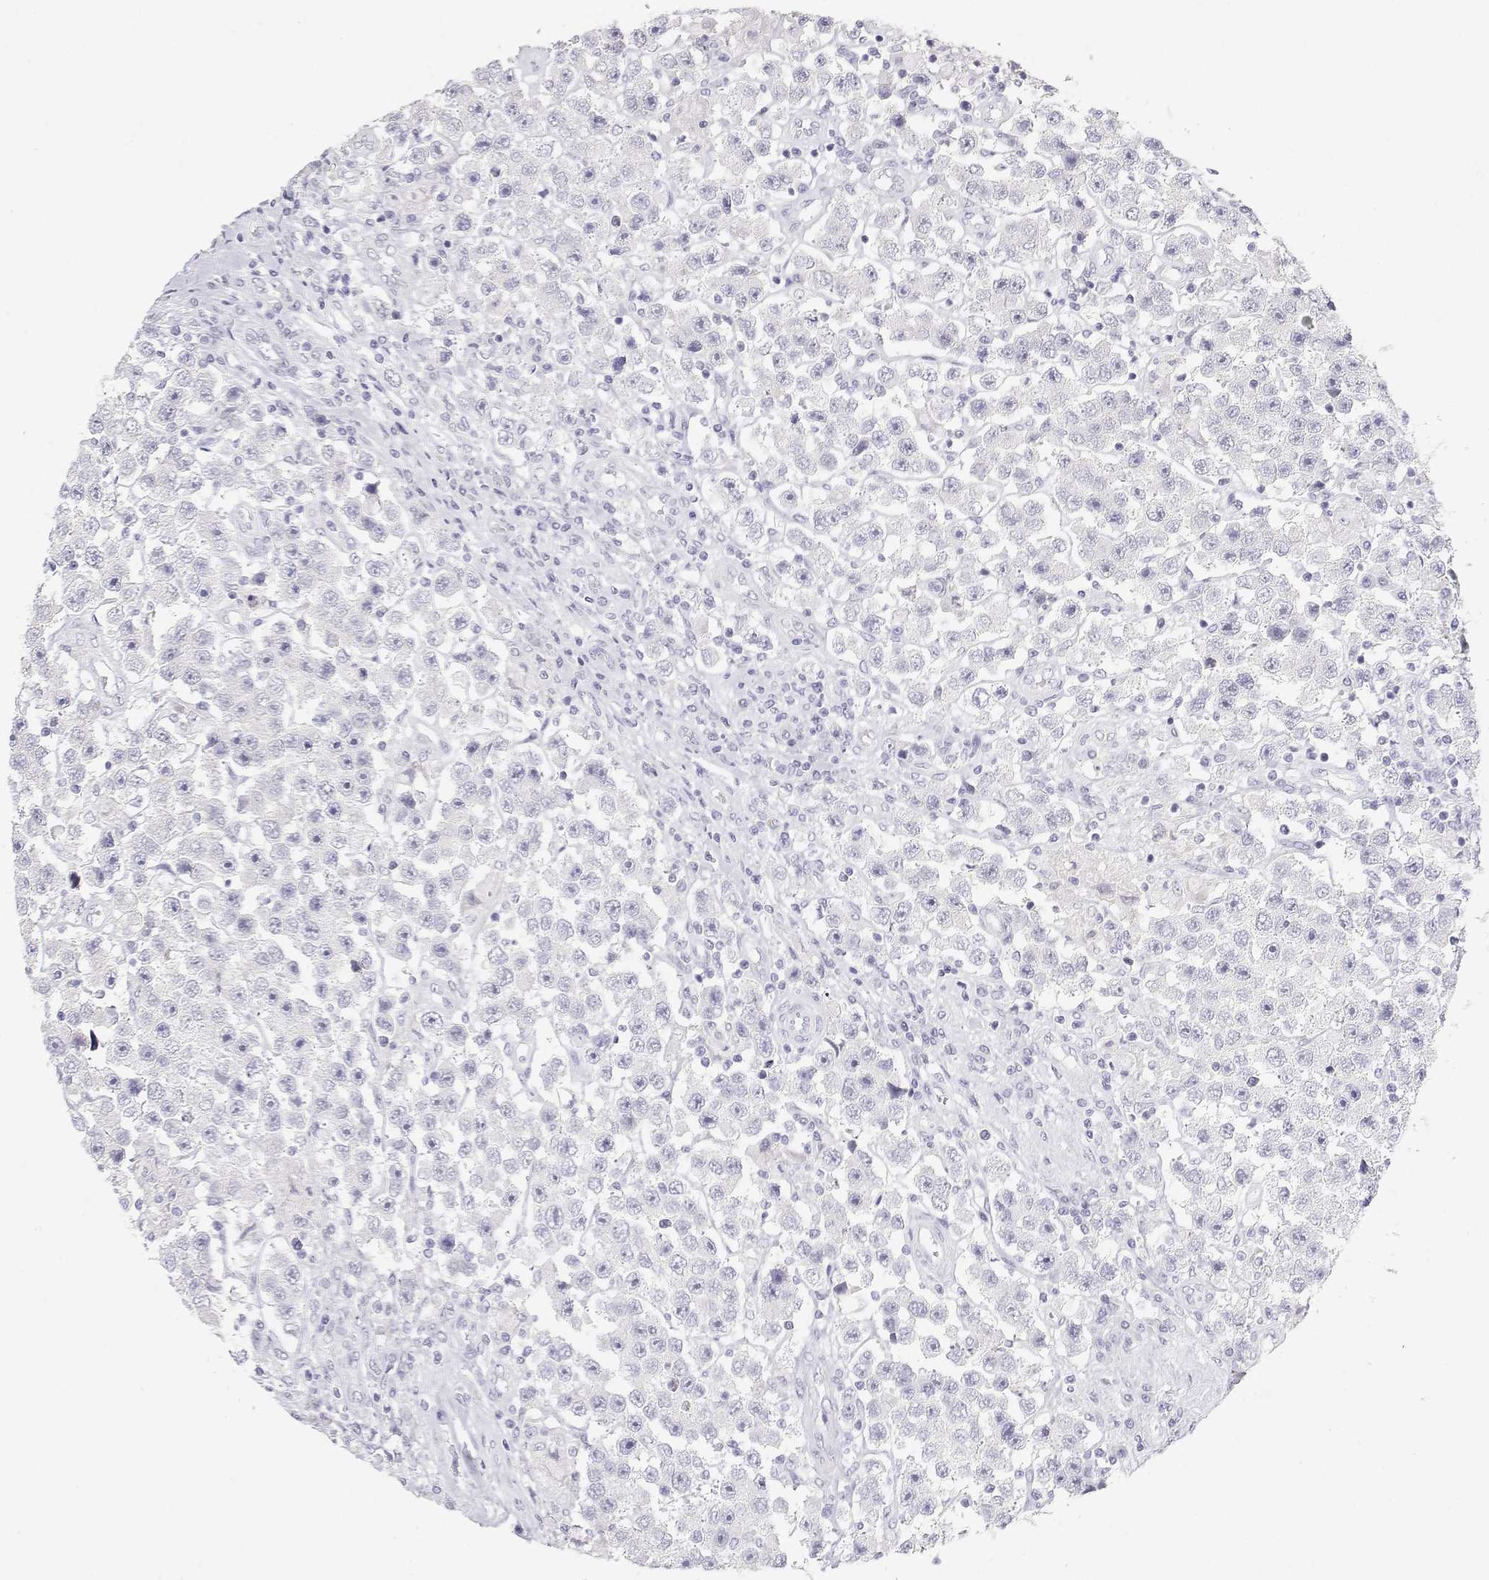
{"staining": {"intensity": "negative", "quantity": "none", "location": "none"}, "tissue": "testis cancer", "cell_type": "Tumor cells", "image_type": "cancer", "snomed": [{"axis": "morphology", "description": "Seminoma, NOS"}, {"axis": "topography", "description": "Testis"}], "caption": "This is a photomicrograph of immunohistochemistry (IHC) staining of seminoma (testis), which shows no staining in tumor cells.", "gene": "MISP", "patient": {"sex": "male", "age": 45}}